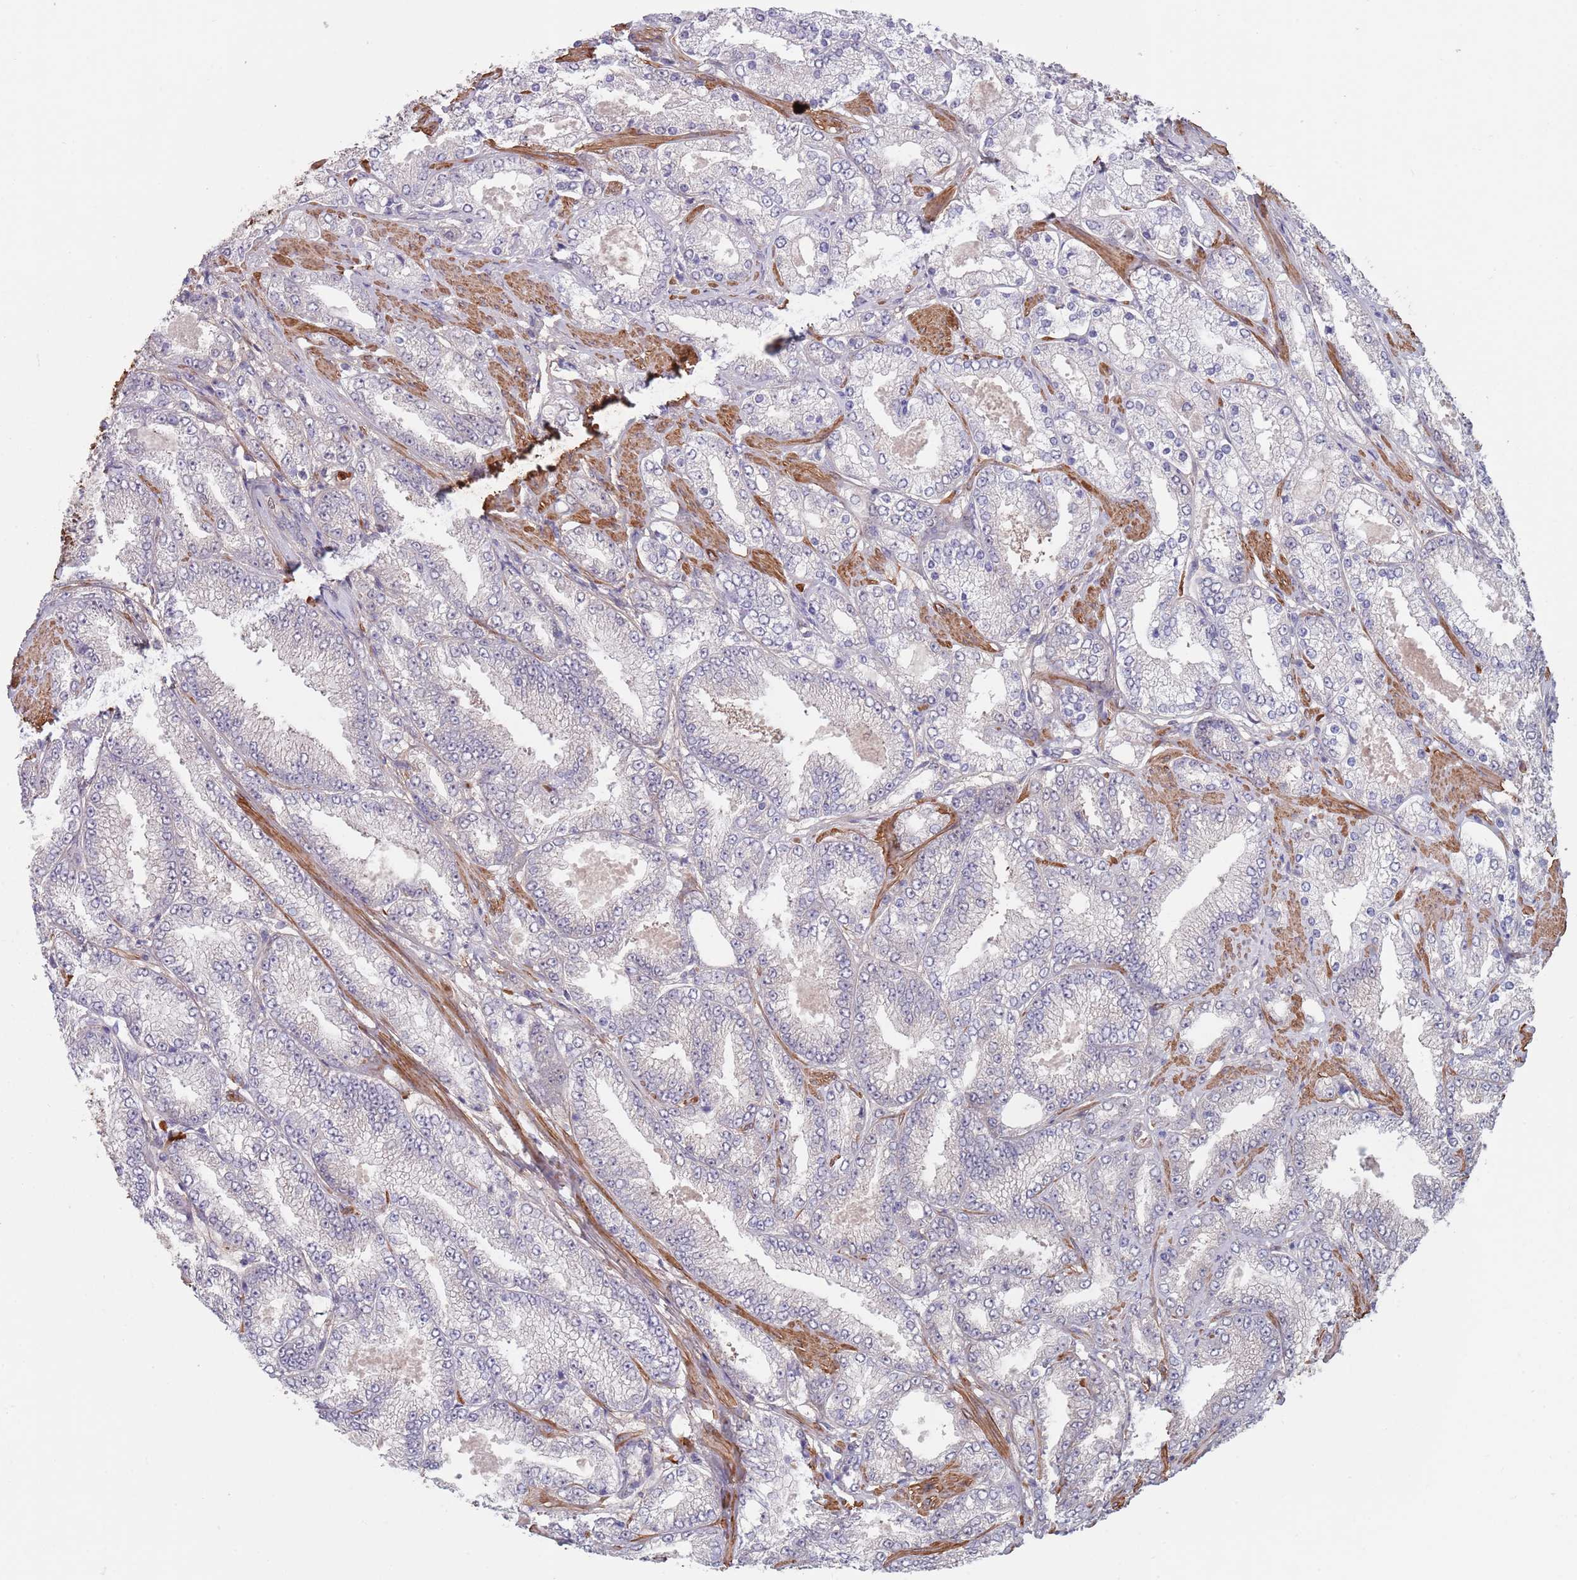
{"staining": {"intensity": "negative", "quantity": "none", "location": "none"}, "tissue": "prostate cancer", "cell_type": "Tumor cells", "image_type": "cancer", "snomed": [{"axis": "morphology", "description": "Adenocarcinoma, High grade"}, {"axis": "topography", "description": "Prostate"}], "caption": "The image shows no staining of tumor cells in prostate cancer.", "gene": "CLNS1A", "patient": {"sex": "male", "age": 68}}